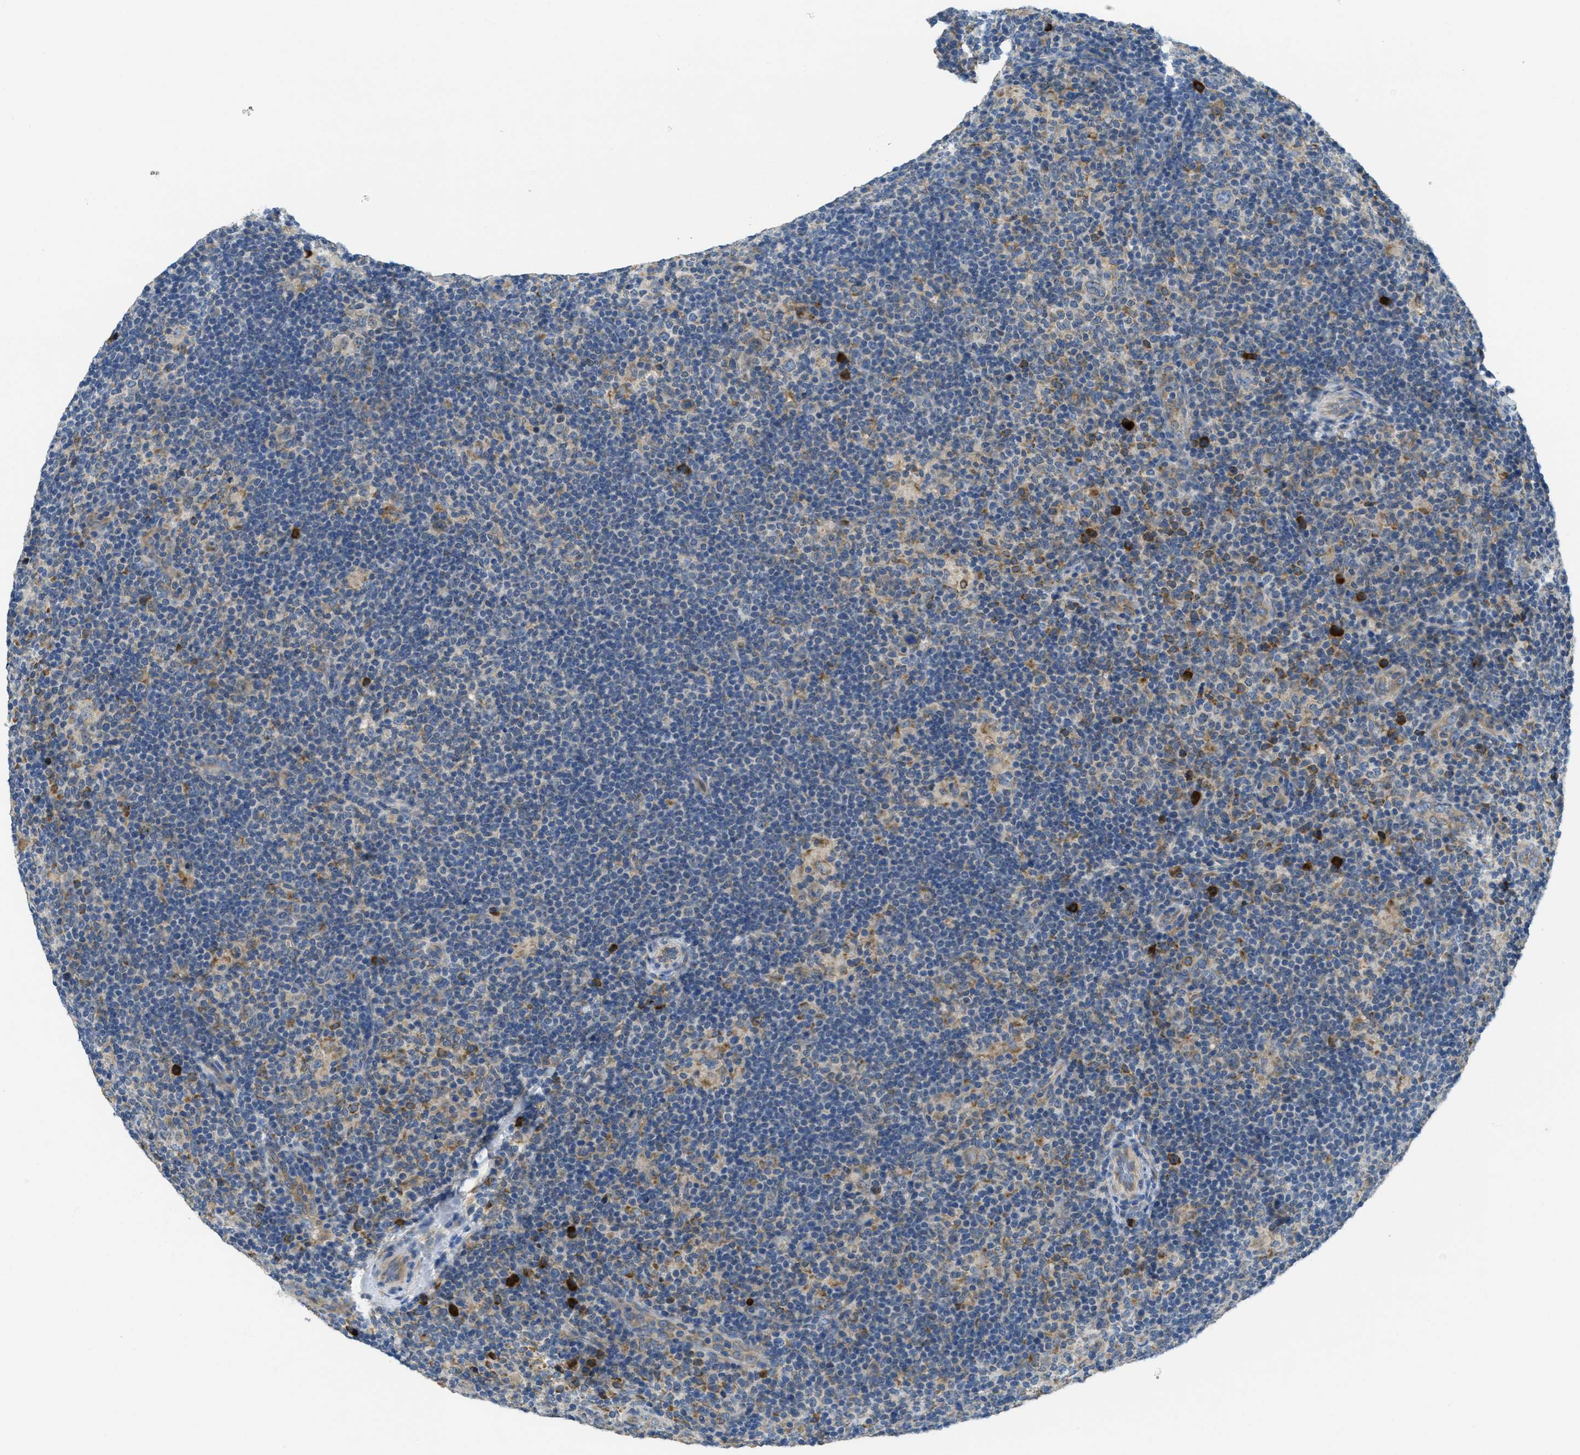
{"staining": {"intensity": "negative", "quantity": "none", "location": "none"}, "tissue": "lymphoma", "cell_type": "Tumor cells", "image_type": "cancer", "snomed": [{"axis": "morphology", "description": "Hodgkin's disease, NOS"}, {"axis": "topography", "description": "Lymph node"}], "caption": "The micrograph displays no staining of tumor cells in Hodgkin's disease.", "gene": "SSR1", "patient": {"sex": "female", "age": 57}}